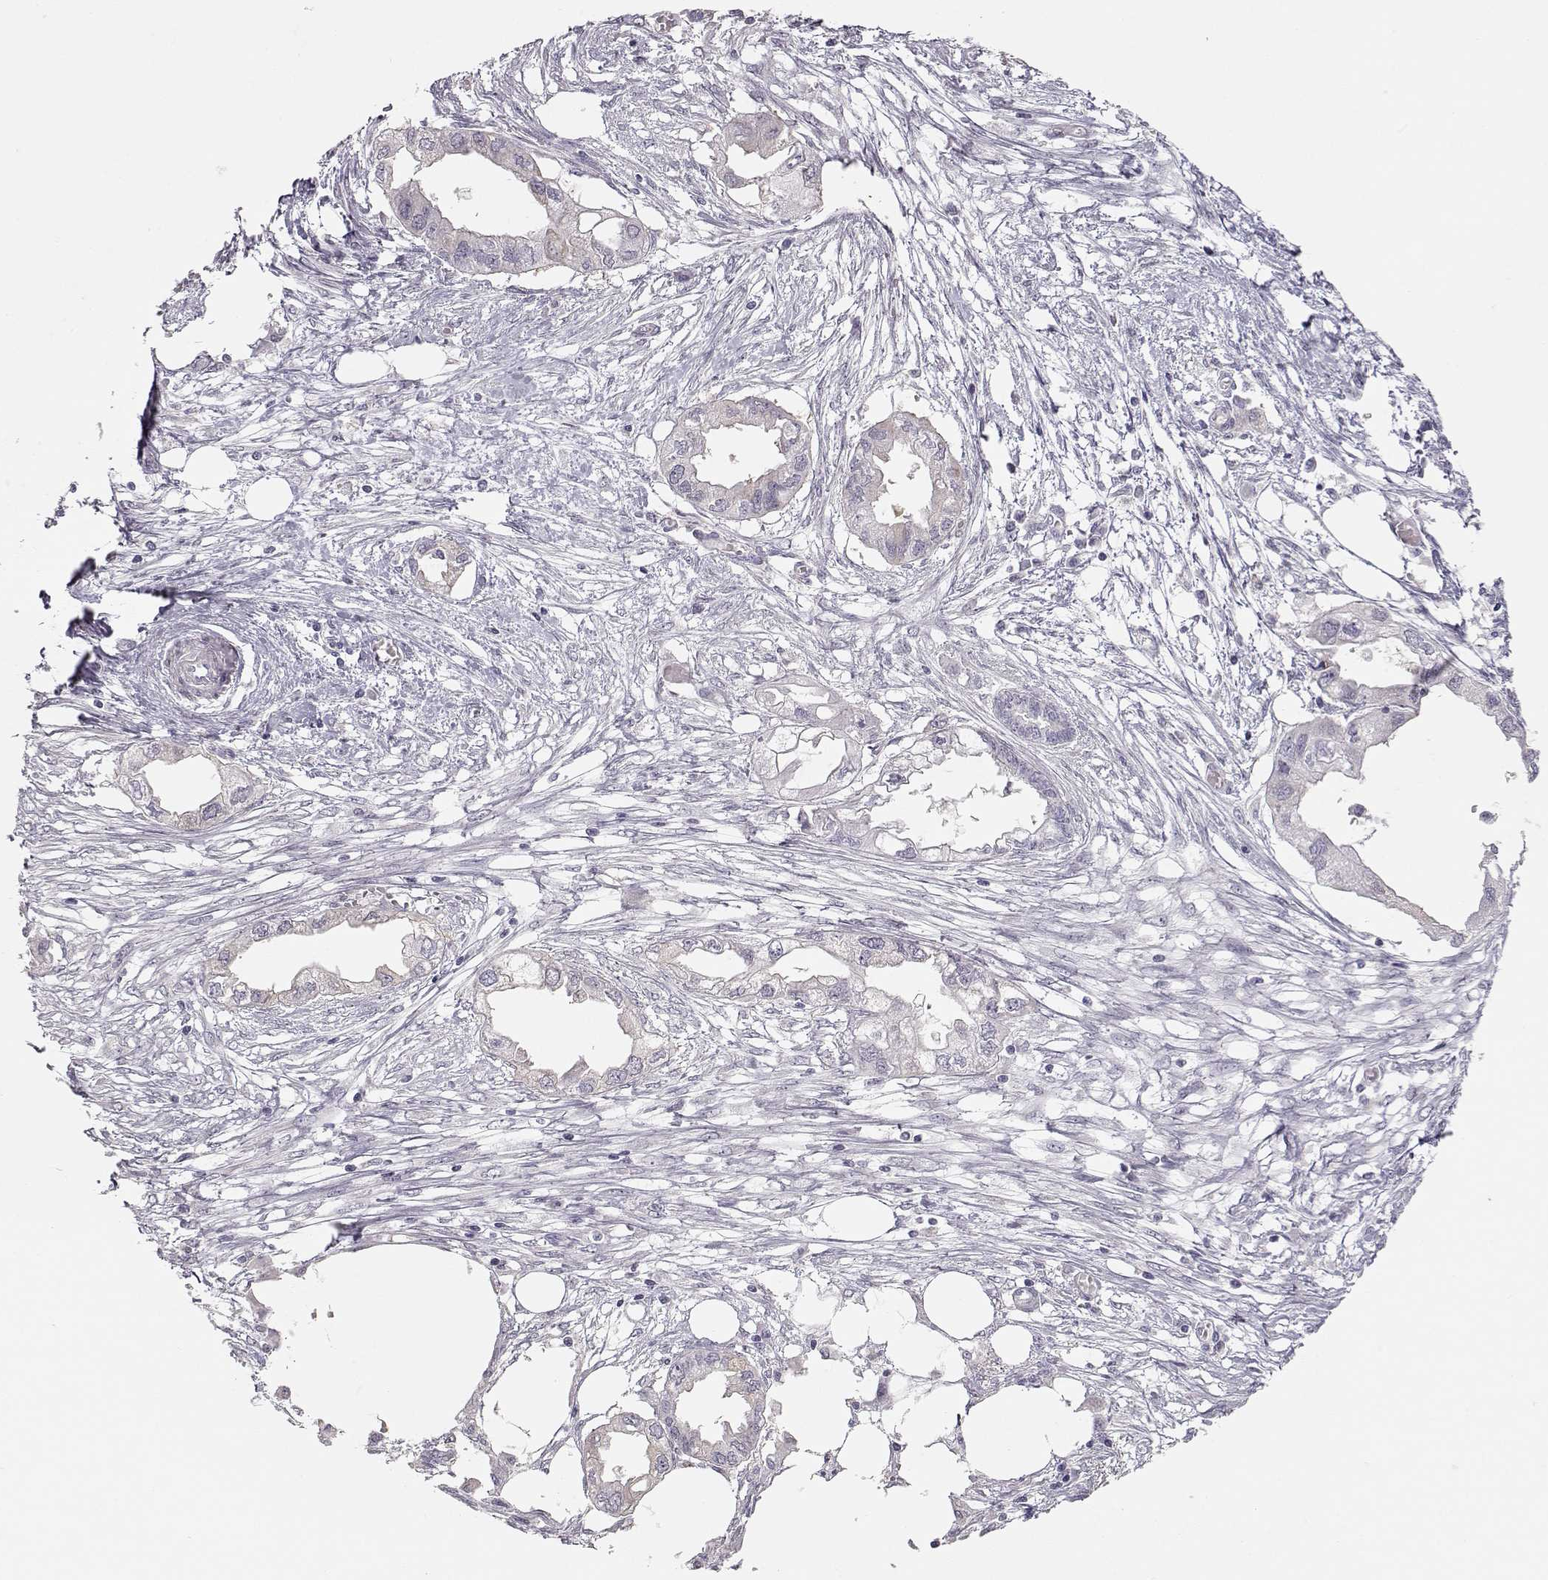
{"staining": {"intensity": "negative", "quantity": "none", "location": "none"}, "tissue": "endometrial cancer", "cell_type": "Tumor cells", "image_type": "cancer", "snomed": [{"axis": "morphology", "description": "Adenocarcinoma, NOS"}, {"axis": "morphology", "description": "Adenocarcinoma, metastatic, NOS"}, {"axis": "topography", "description": "Adipose tissue"}, {"axis": "topography", "description": "Endometrium"}], "caption": "Human endometrial cancer stained for a protein using immunohistochemistry shows no expression in tumor cells.", "gene": "TEPP", "patient": {"sex": "female", "age": 67}}